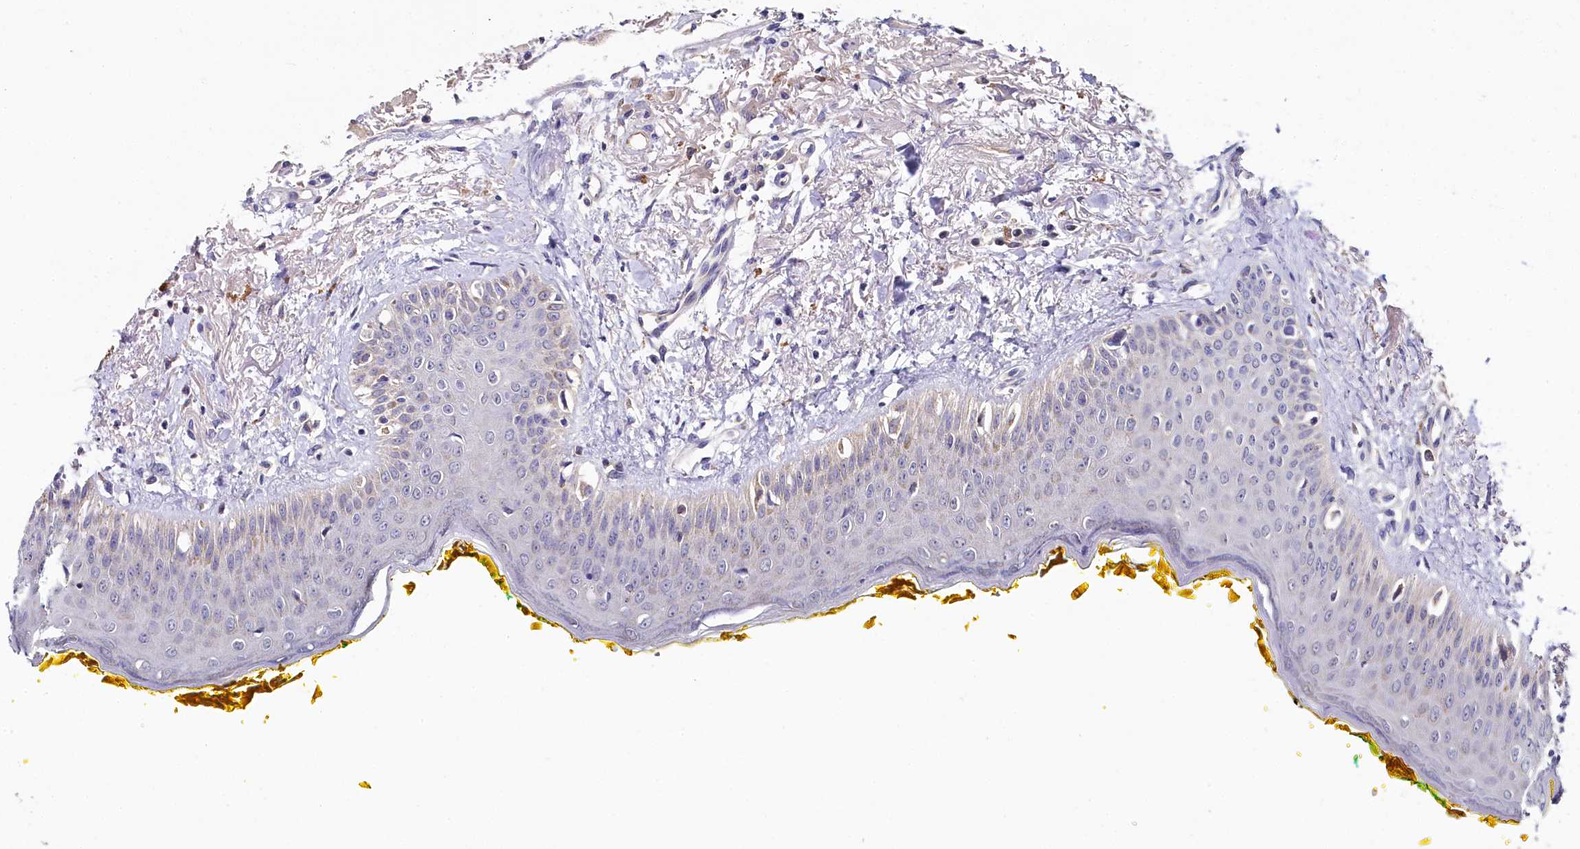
{"staining": {"intensity": "moderate", "quantity": "<25%", "location": "cytoplasmic/membranous"}, "tissue": "oral mucosa", "cell_type": "Squamous epithelial cells", "image_type": "normal", "snomed": [{"axis": "morphology", "description": "Normal tissue, NOS"}, {"axis": "topography", "description": "Oral tissue"}], "caption": "This image shows immunohistochemistry staining of normal oral mucosa, with low moderate cytoplasmic/membranous positivity in approximately <25% of squamous epithelial cells.", "gene": "SPINK9", "patient": {"sex": "female", "age": 70}}